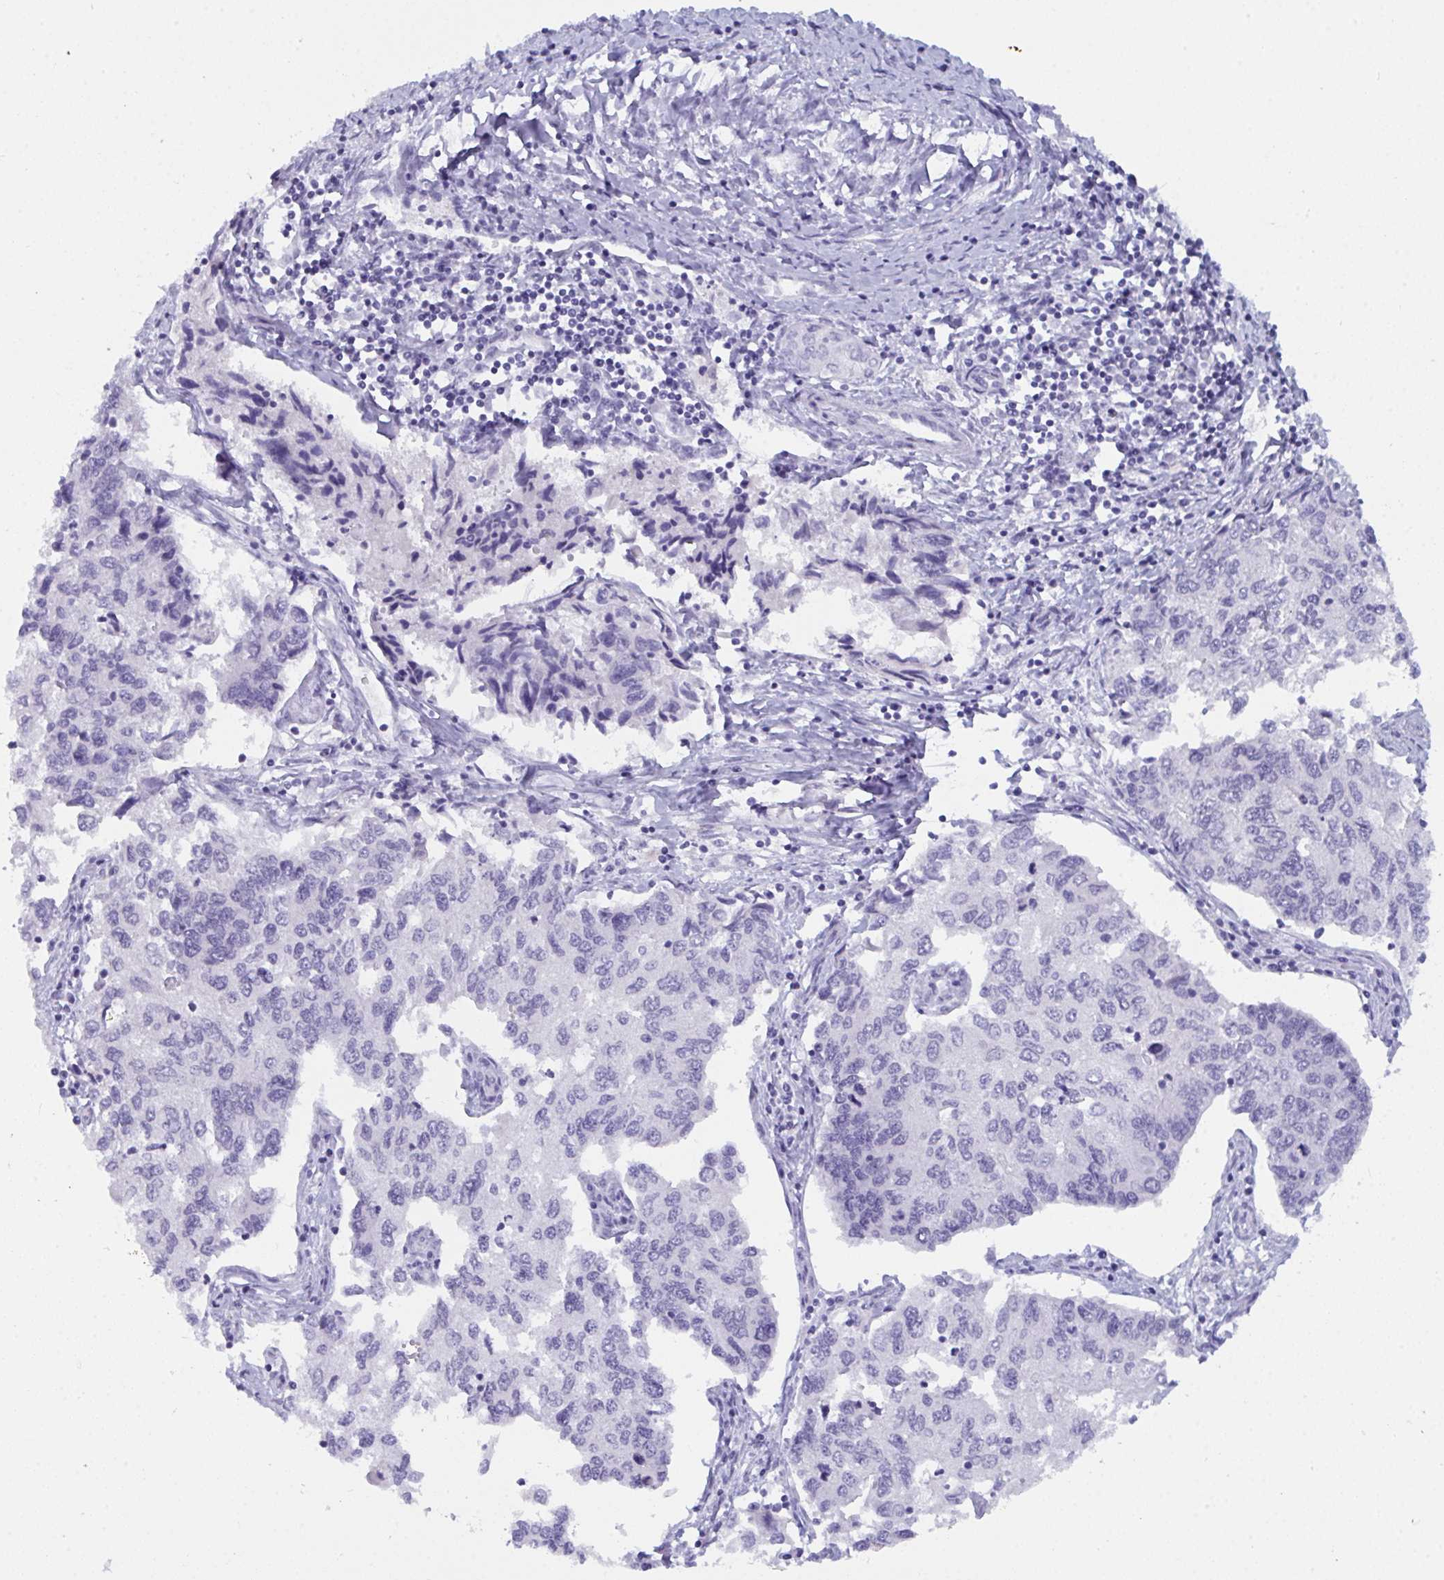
{"staining": {"intensity": "negative", "quantity": "none", "location": "none"}, "tissue": "endometrial cancer", "cell_type": "Tumor cells", "image_type": "cancer", "snomed": [{"axis": "morphology", "description": "Carcinoma, NOS"}, {"axis": "topography", "description": "Uterus"}], "caption": "The immunohistochemistry micrograph has no significant staining in tumor cells of endometrial cancer tissue. Nuclei are stained in blue.", "gene": "PRDM9", "patient": {"sex": "female", "age": 76}}